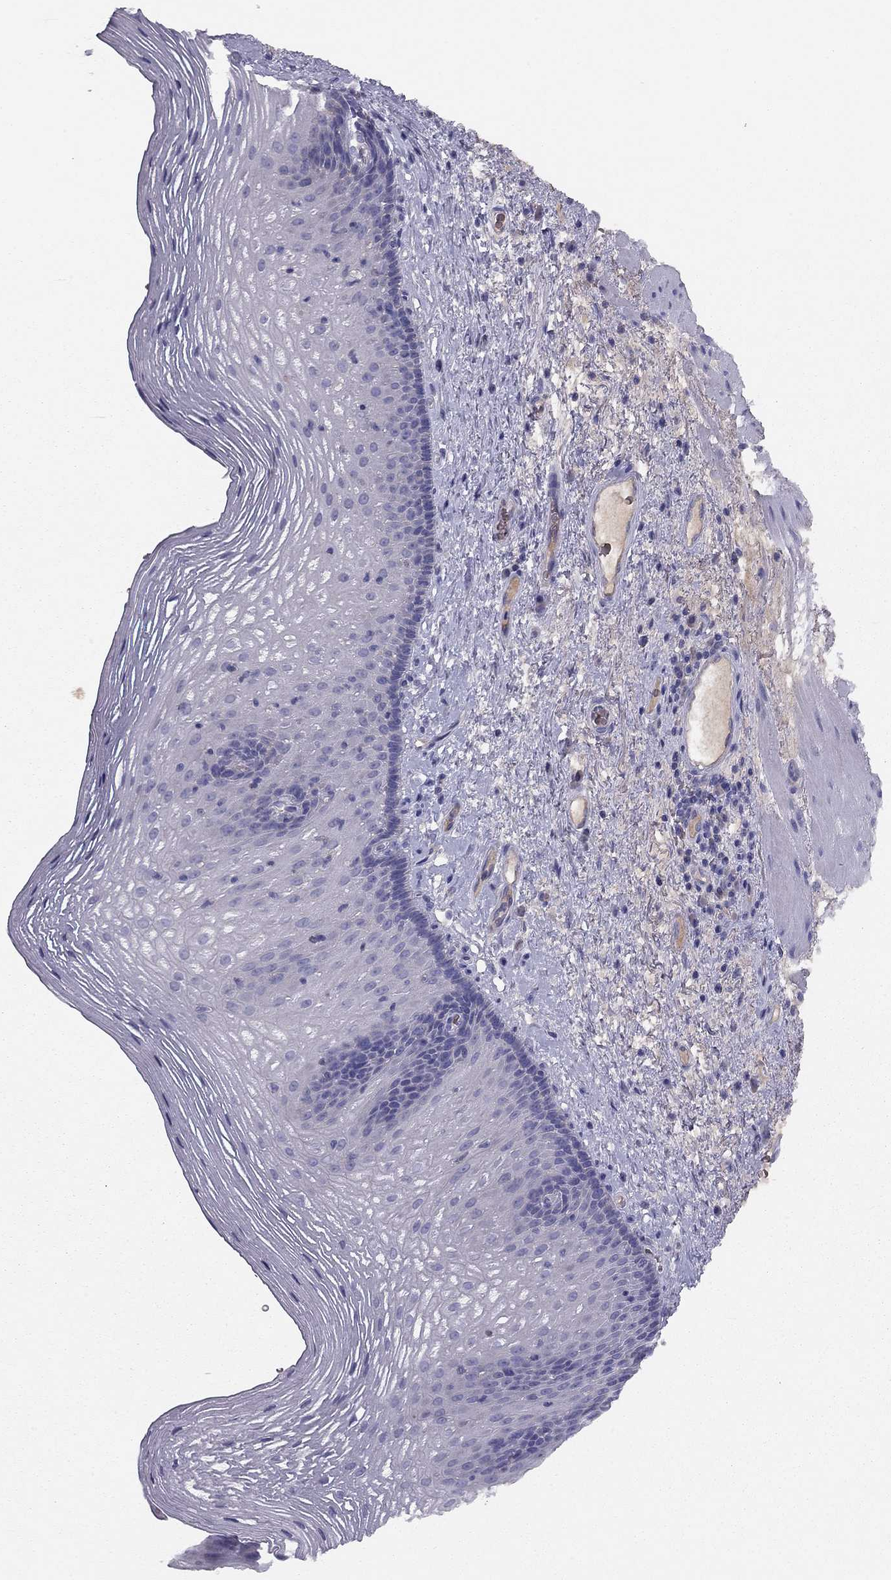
{"staining": {"intensity": "negative", "quantity": "none", "location": "none"}, "tissue": "esophagus", "cell_type": "Squamous epithelial cells", "image_type": "normal", "snomed": [{"axis": "morphology", "description": "Normal tissue, NOS"}, {"axis": "topography", "description": "Esophagus"}], "caption": "The IHC image has no significant positivity in squamous epithelial cells of esophagus.", "gene": "RHCE", "patient": {"sex": "male", "age": 76}}